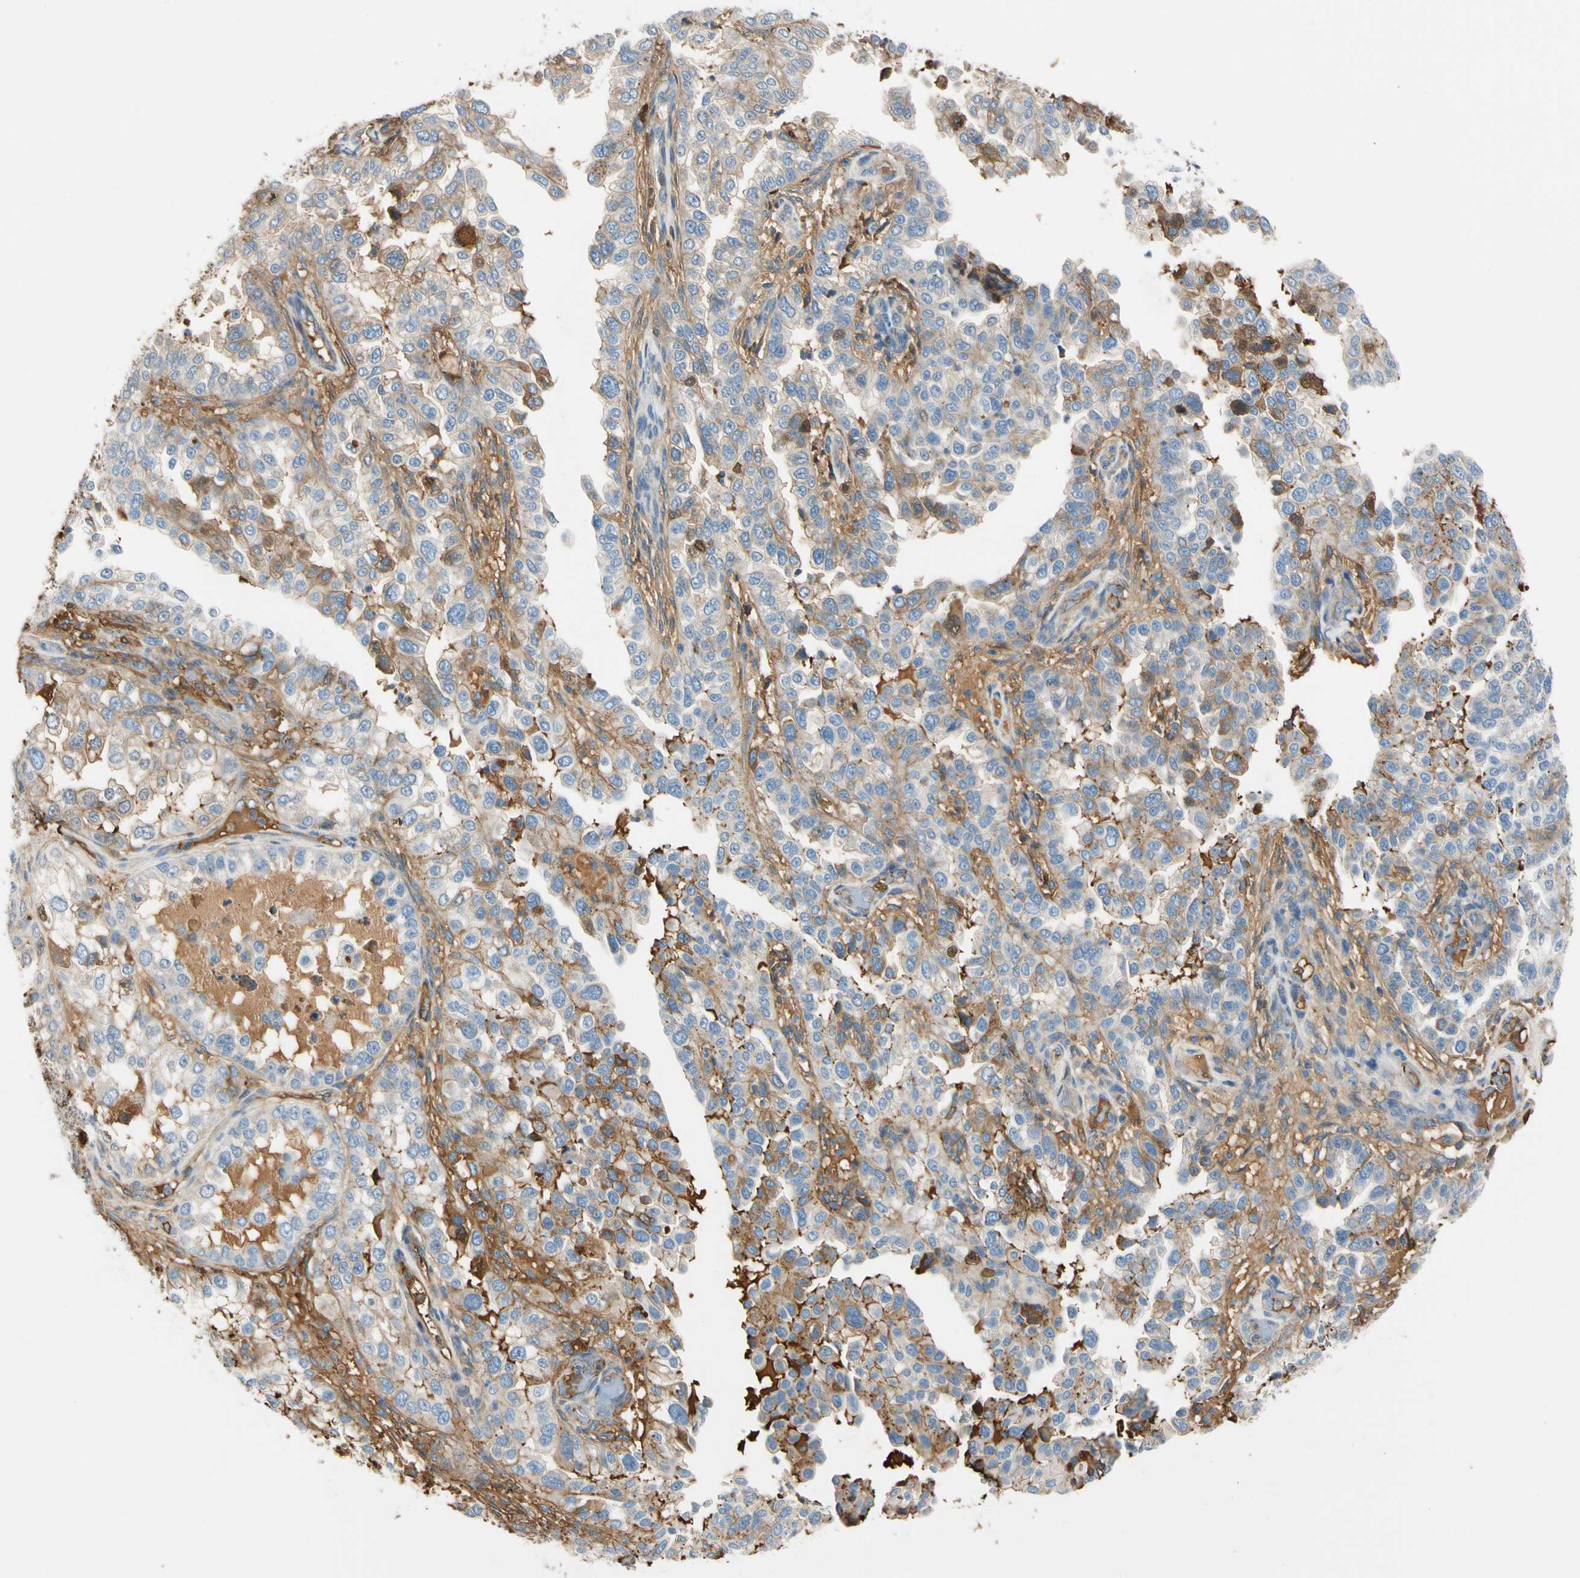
{"staining": {"intensity": "moderate", "quantity": "25%-75%", "location": "cytoplasmic/membranous"}, "tissue": "endometrial cancer", "cell_type": "Tumor cells", "image_type": "cancer", "snomed": [{"axis": "morphology", "description": "Adenocarcinoma, NOS"}, {"axis": "topography", "description": "Endometrium"}], "caption": "Protein staining exhibits moderate cytoplasmic/membranous staining in approximately 25%-75% of tumor cells in endometrial cancer (adenocarcinoma). Immunohistochemistry stains the protein in brown and the nuclei are stained blue.", "gene": "LAMB3", "patient": {"sex": "female", "age": 85}}